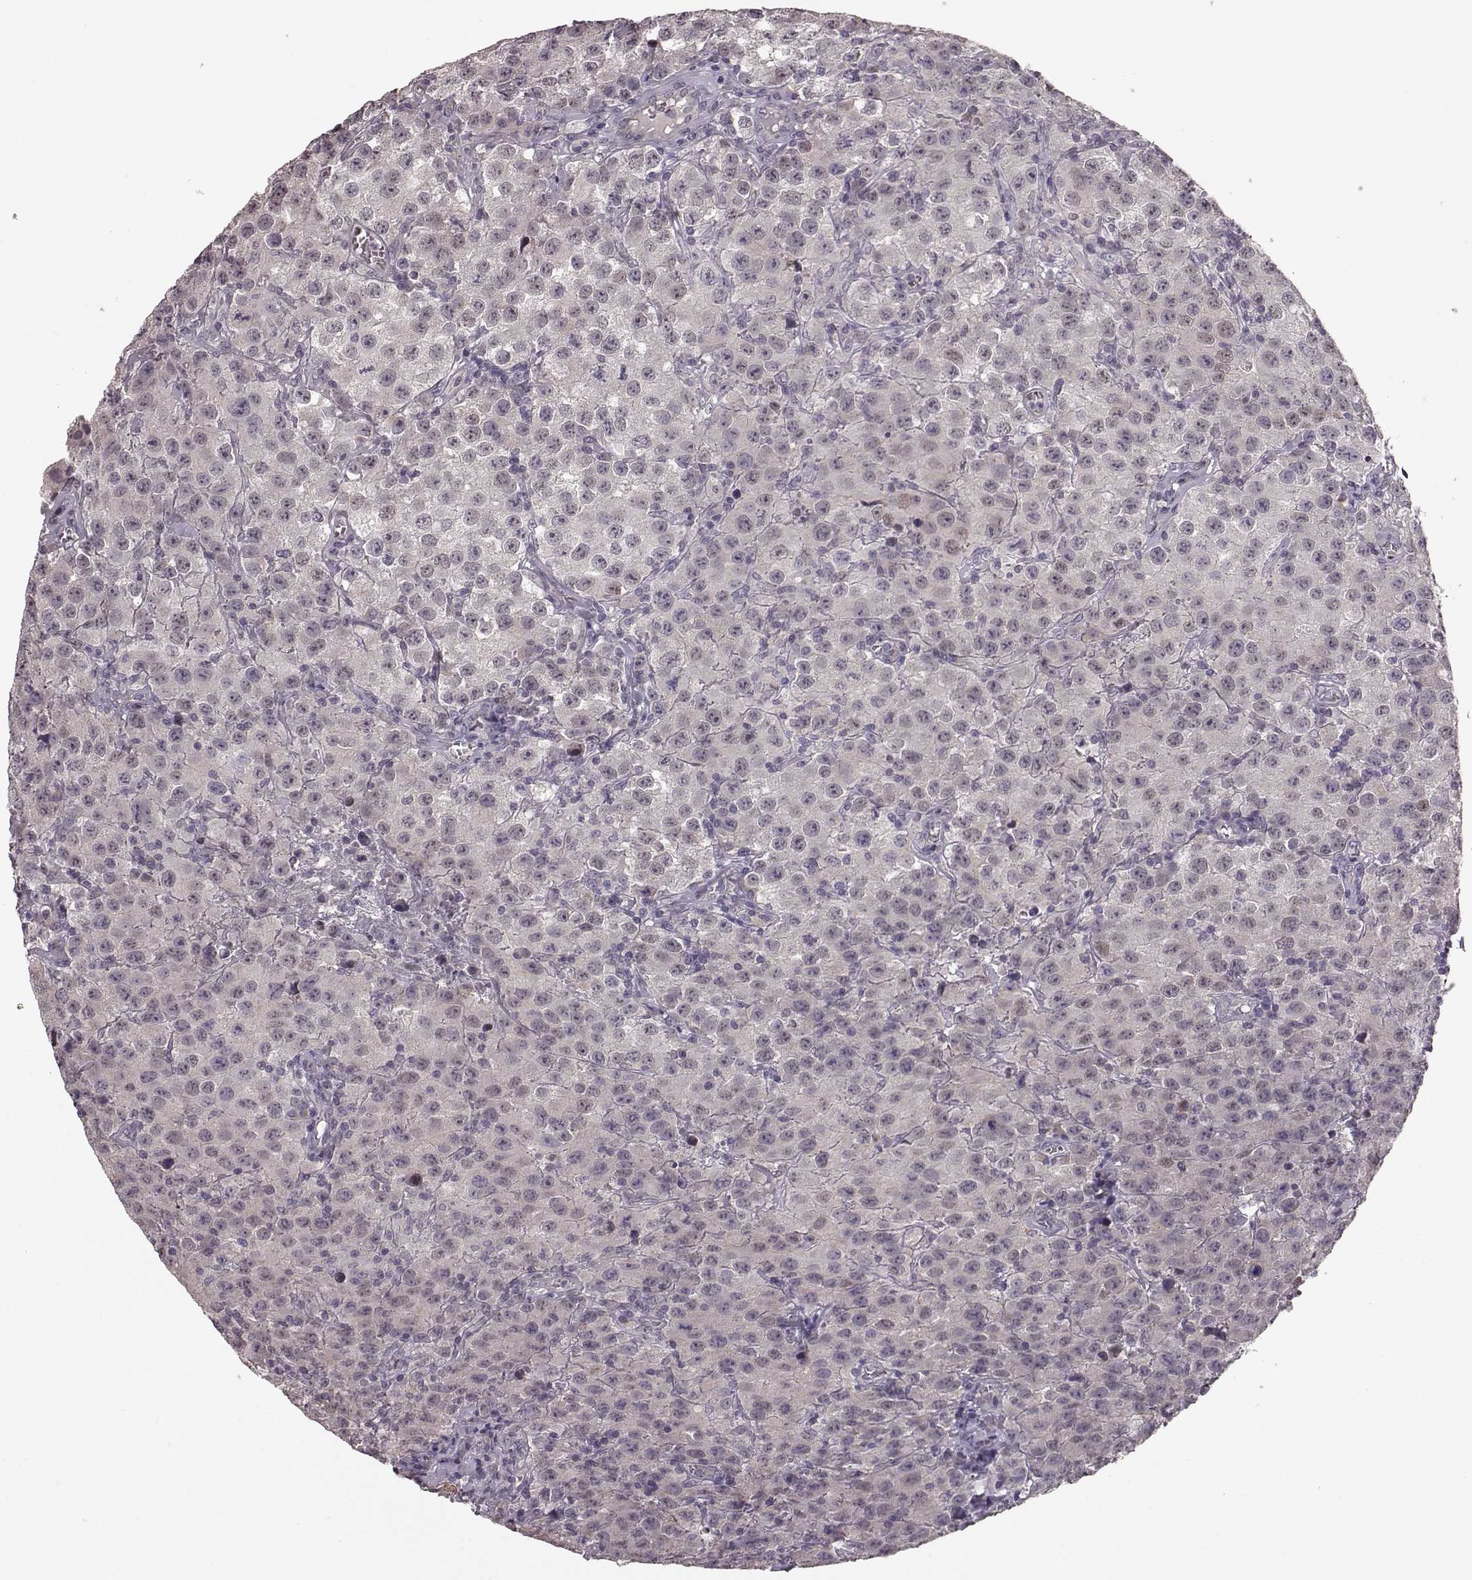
{"staining": {"intensity": "negative", "quantity": "none", "location": "none"}, "tissue": "testis cancer", "cell_type": "Tumor cells", "image_type": "cancer", "snomed": [{"axis": "morphology", "description": "Seminoma, NOS"}, {"axis": "topography", "description": "Testis"}], "caption": "Tumor cells are negative for brown protein staining in testis cancer. (Stains: DAB (3,3'-diaminobenzidine) immunohistochemistry (IHC) with hematoxylin counter stain, Microscopy: brightfield microscopy at high magnification).", "gene": "SLC52A3", "patient": {"sex": "male", "age": 52}}